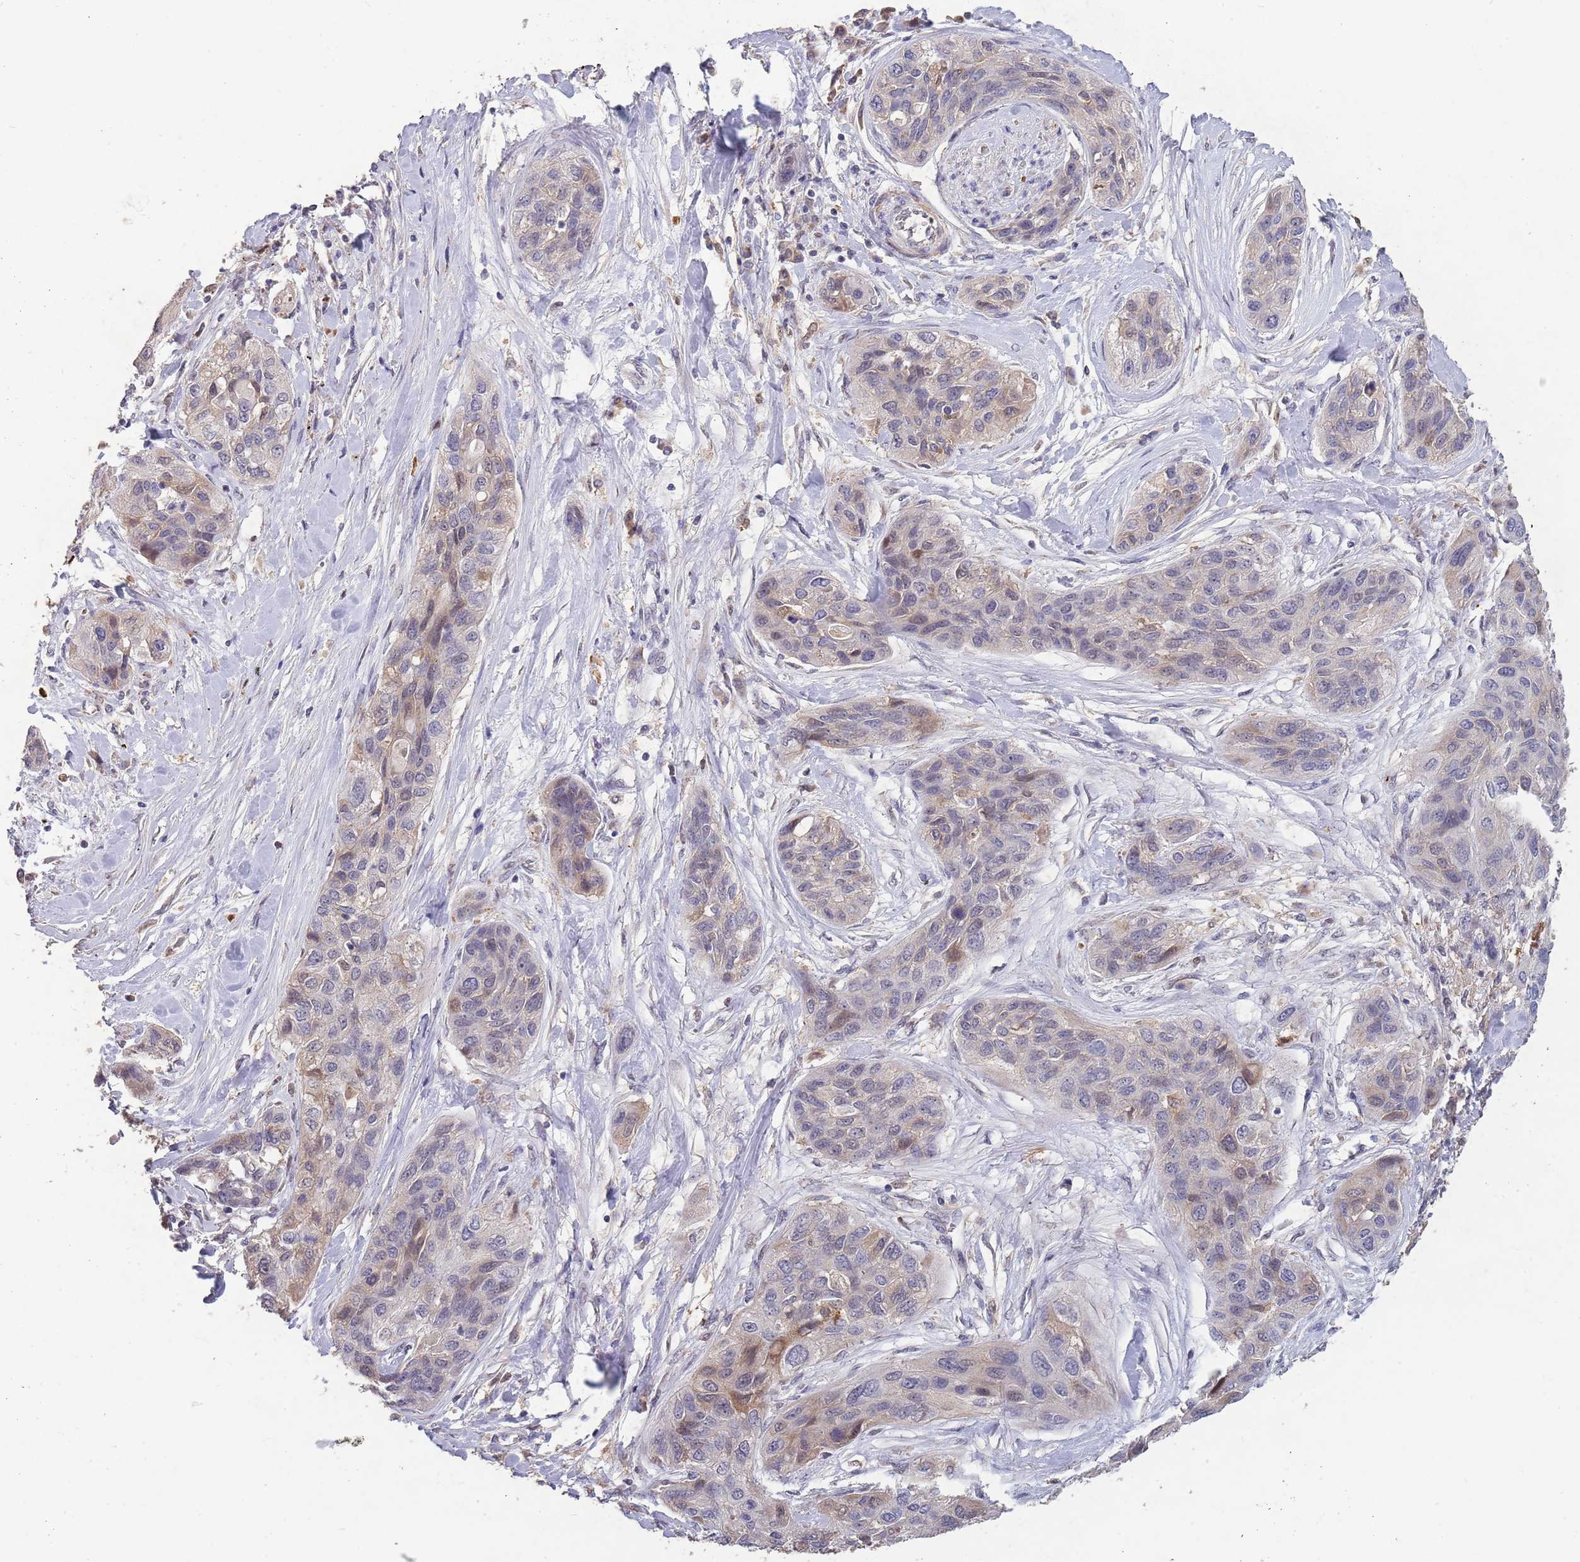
{"staining": {"intensity": "weak", "quantity": "<25%", "location": "cytoplasmic/membranous"}, "tissue": "lung cancer", "cell_type": "Tumor cells", "image_type": "cancer", "snomed": [{"axis": "morphology", "description": "Squamous cell carcinoma, NOS"}, {"axis": "topography", "description": "Lung"}], "caption": "The histopathology image demonstrates no significant staining in tumor cells of lung squamous cell carcinoma.", "gene": "ZNF639", "patient": {"sex": "female", "age": 70}}